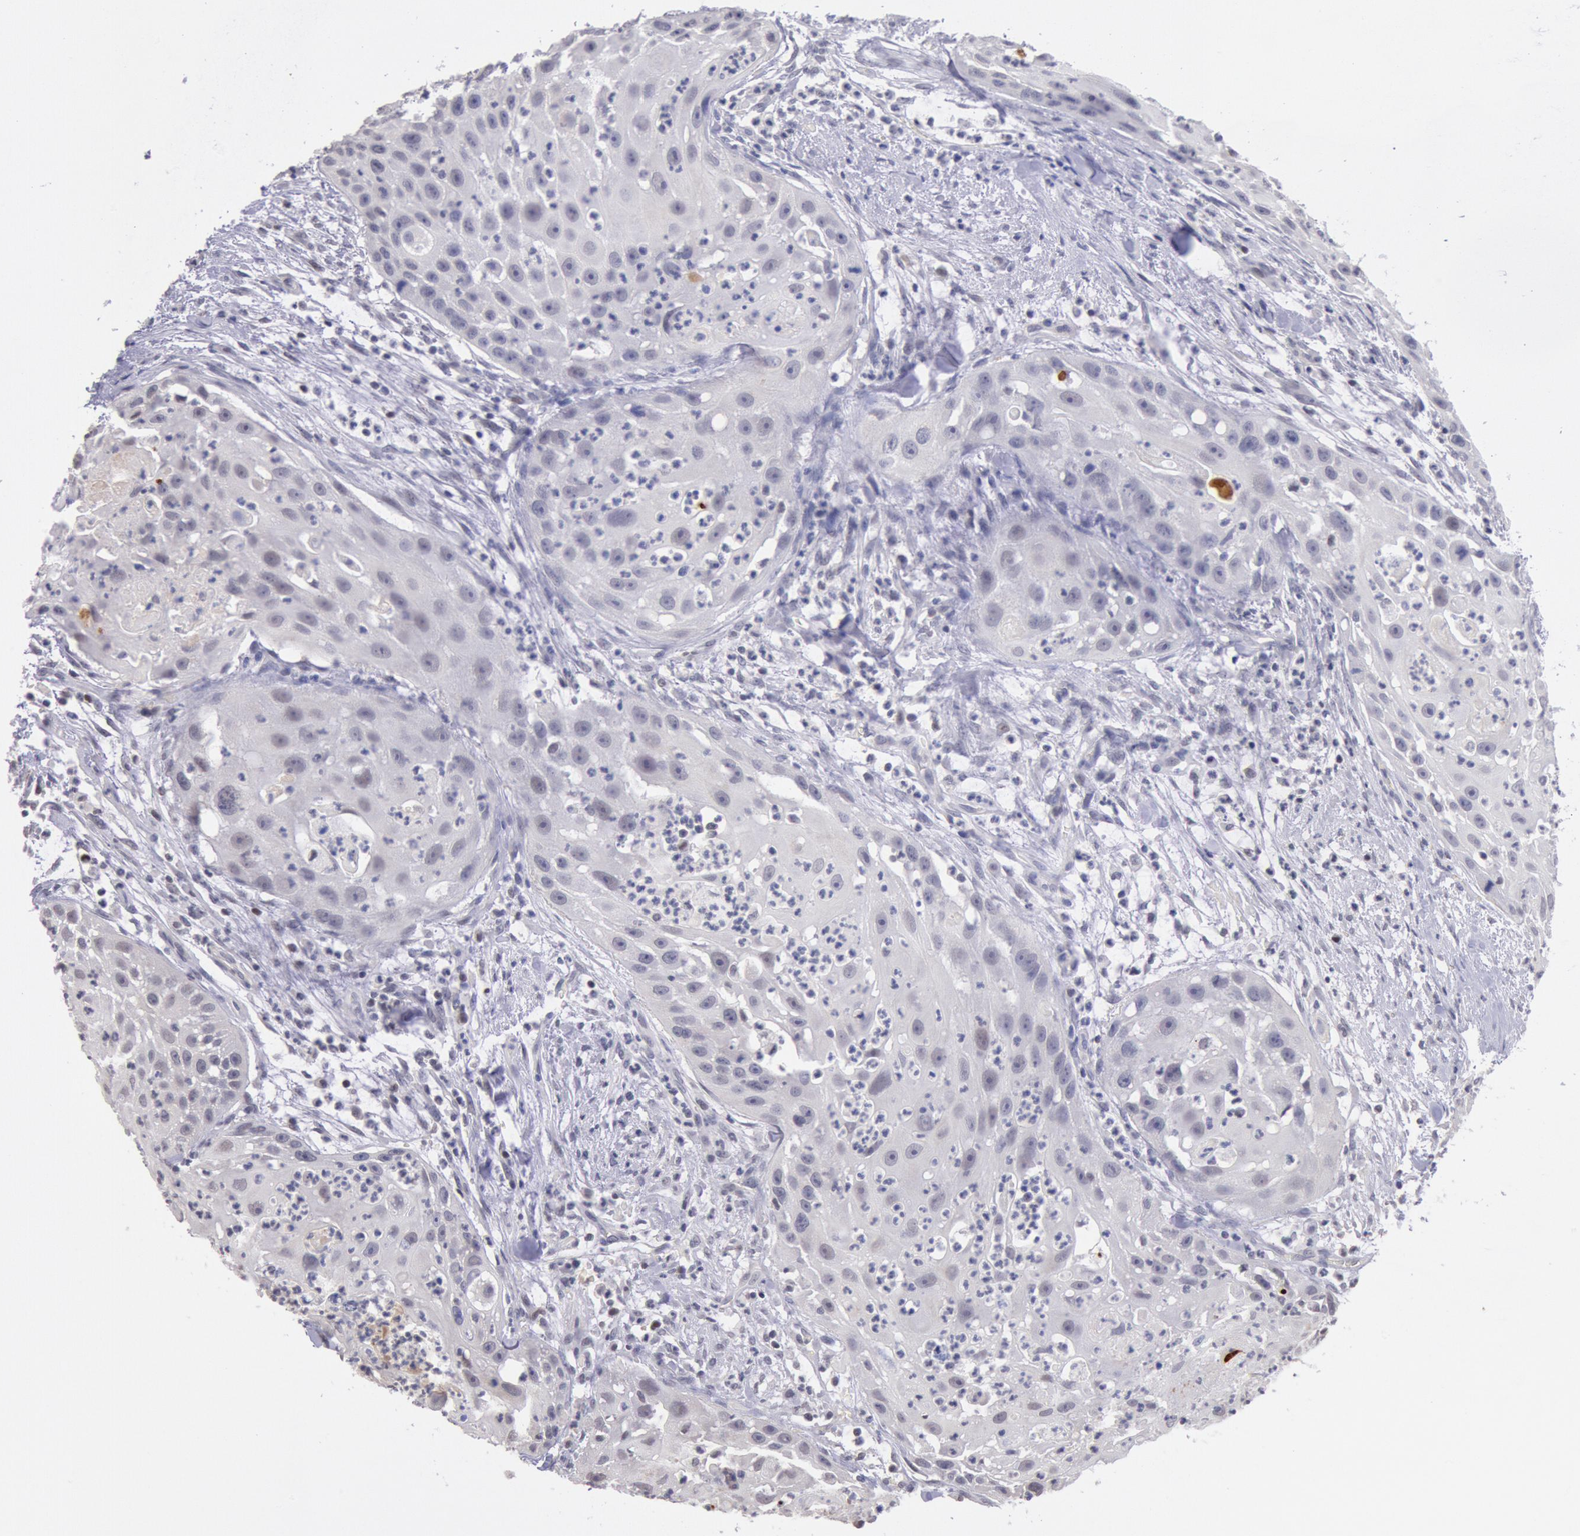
{"staining": {"intensity": "negative", "quantity": "none", "location": "none"}, "tissue": "head and neck cancer", "cell_type": "Tumor cells", "image_type": "cancer", "snomed": [{"axis": "morphology", "description": "Squamous cell carcinoma, NOS"}, {"axis": "topography", "description": "Head-Neck"}], "caption": "This micrograph is of head and neck squamous cell carcinoma stained with IHC to label a protein in brown with the nuclei are counter-stained blue. There is no positivity in tumor cells.", "gene": "MYH7", "patient": {"sex": "male", "age": 64}}